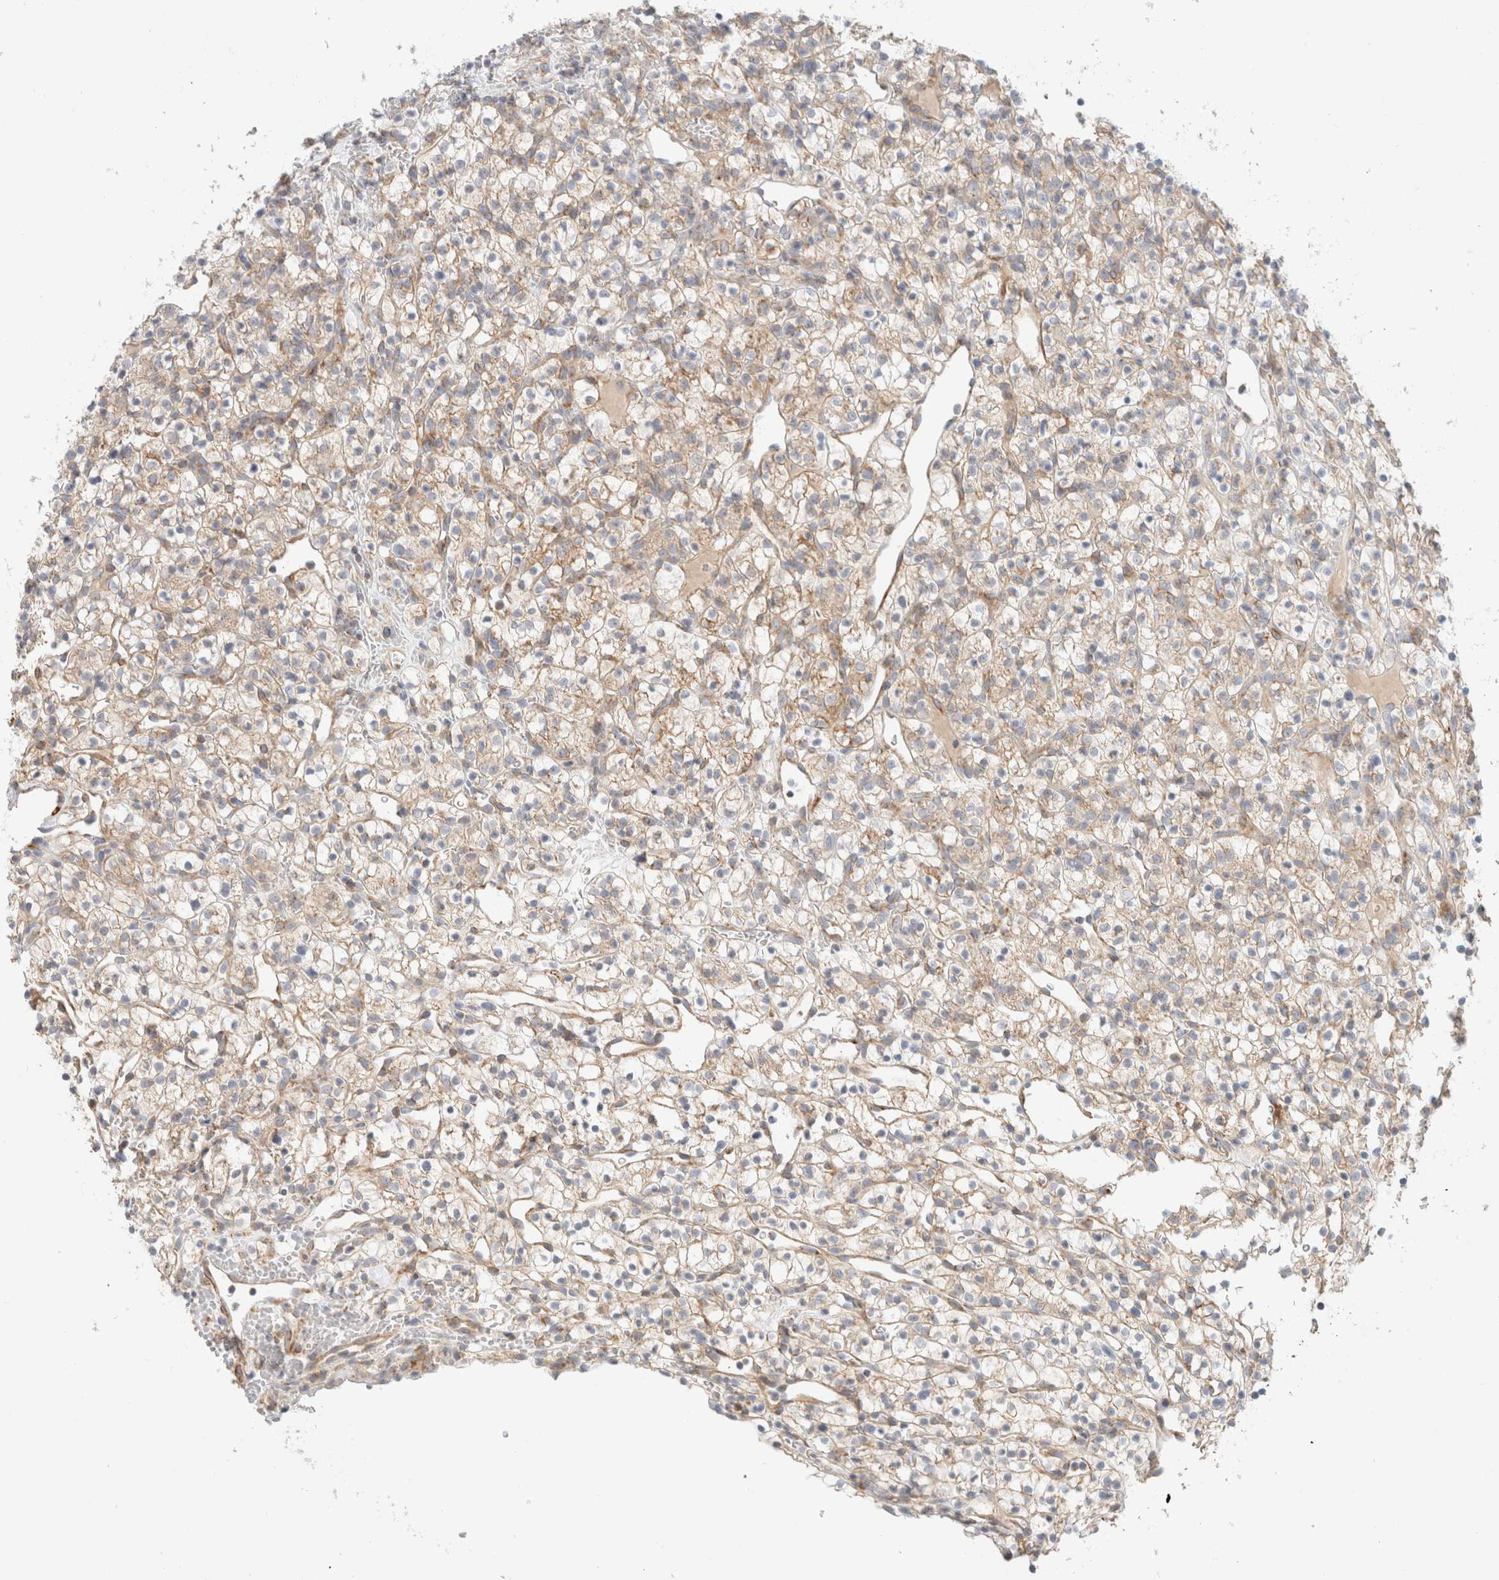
{"staining": {"intensity": "weak", "quantity": "25%-75%", "location": "cytoplasmic/membranous"}, "tissue": "renal cancer", "cell_type": "Tumor cells", "image_type": "cancer", "snomed": [{"axis": "morphology", "description": "Adenocarcinoma, NOS"}, {"axis": "topography", "description": "Kidney"}], "caption": "DAB (3,3'-diaminobenzidine) immunohistochemical staining of renal cancer (adenocarcinoma) shows weak cytoplasmic/membranous protein expression in approximately 25%-75% of tumor cells.", "gene": "MRM3", "patient": {"sex": "female", "age": 57}}